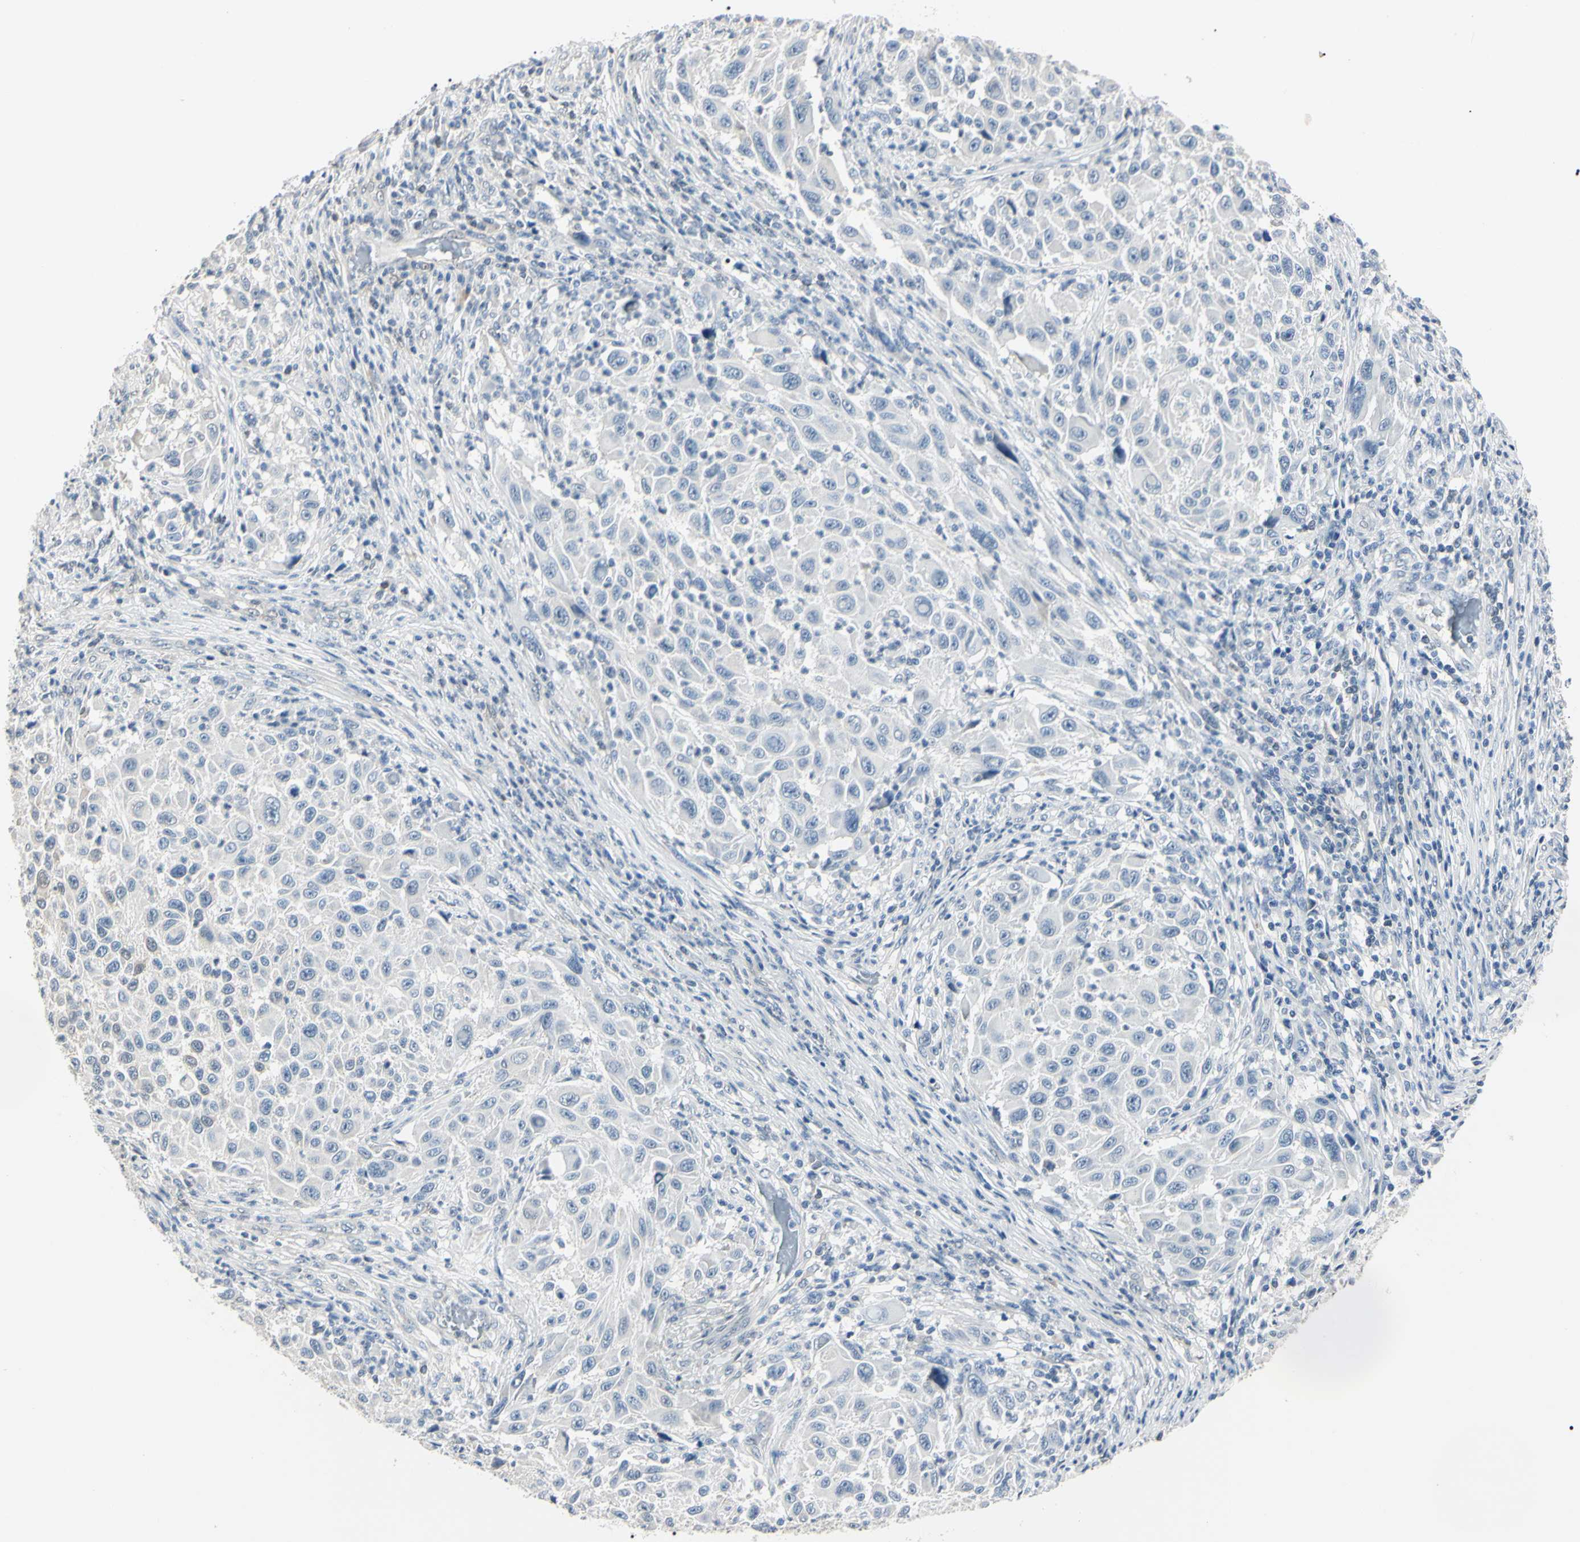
{"staining": {"intensity": "negative", "quantity": "none", "location": "none"}, "tissue": "melanoma", "cell_type": "Tumor cells", "image_type": "cancer", "snomed": [{"axis": "morphology", "description": "Malignant melanoma, Metastatic site"}, {"axis": "topography", "description": "Lymph node"}], "caption": "This image is of malignant melanoma (metastatic site) stained with IHC to label a protein in brown with the nuclei are counter-stained blue. There is no staining in tumor cells. Nuclei are stained in blue.", "gene": "AKR1C3", "patient": {"sex": "male", "age": 61}}